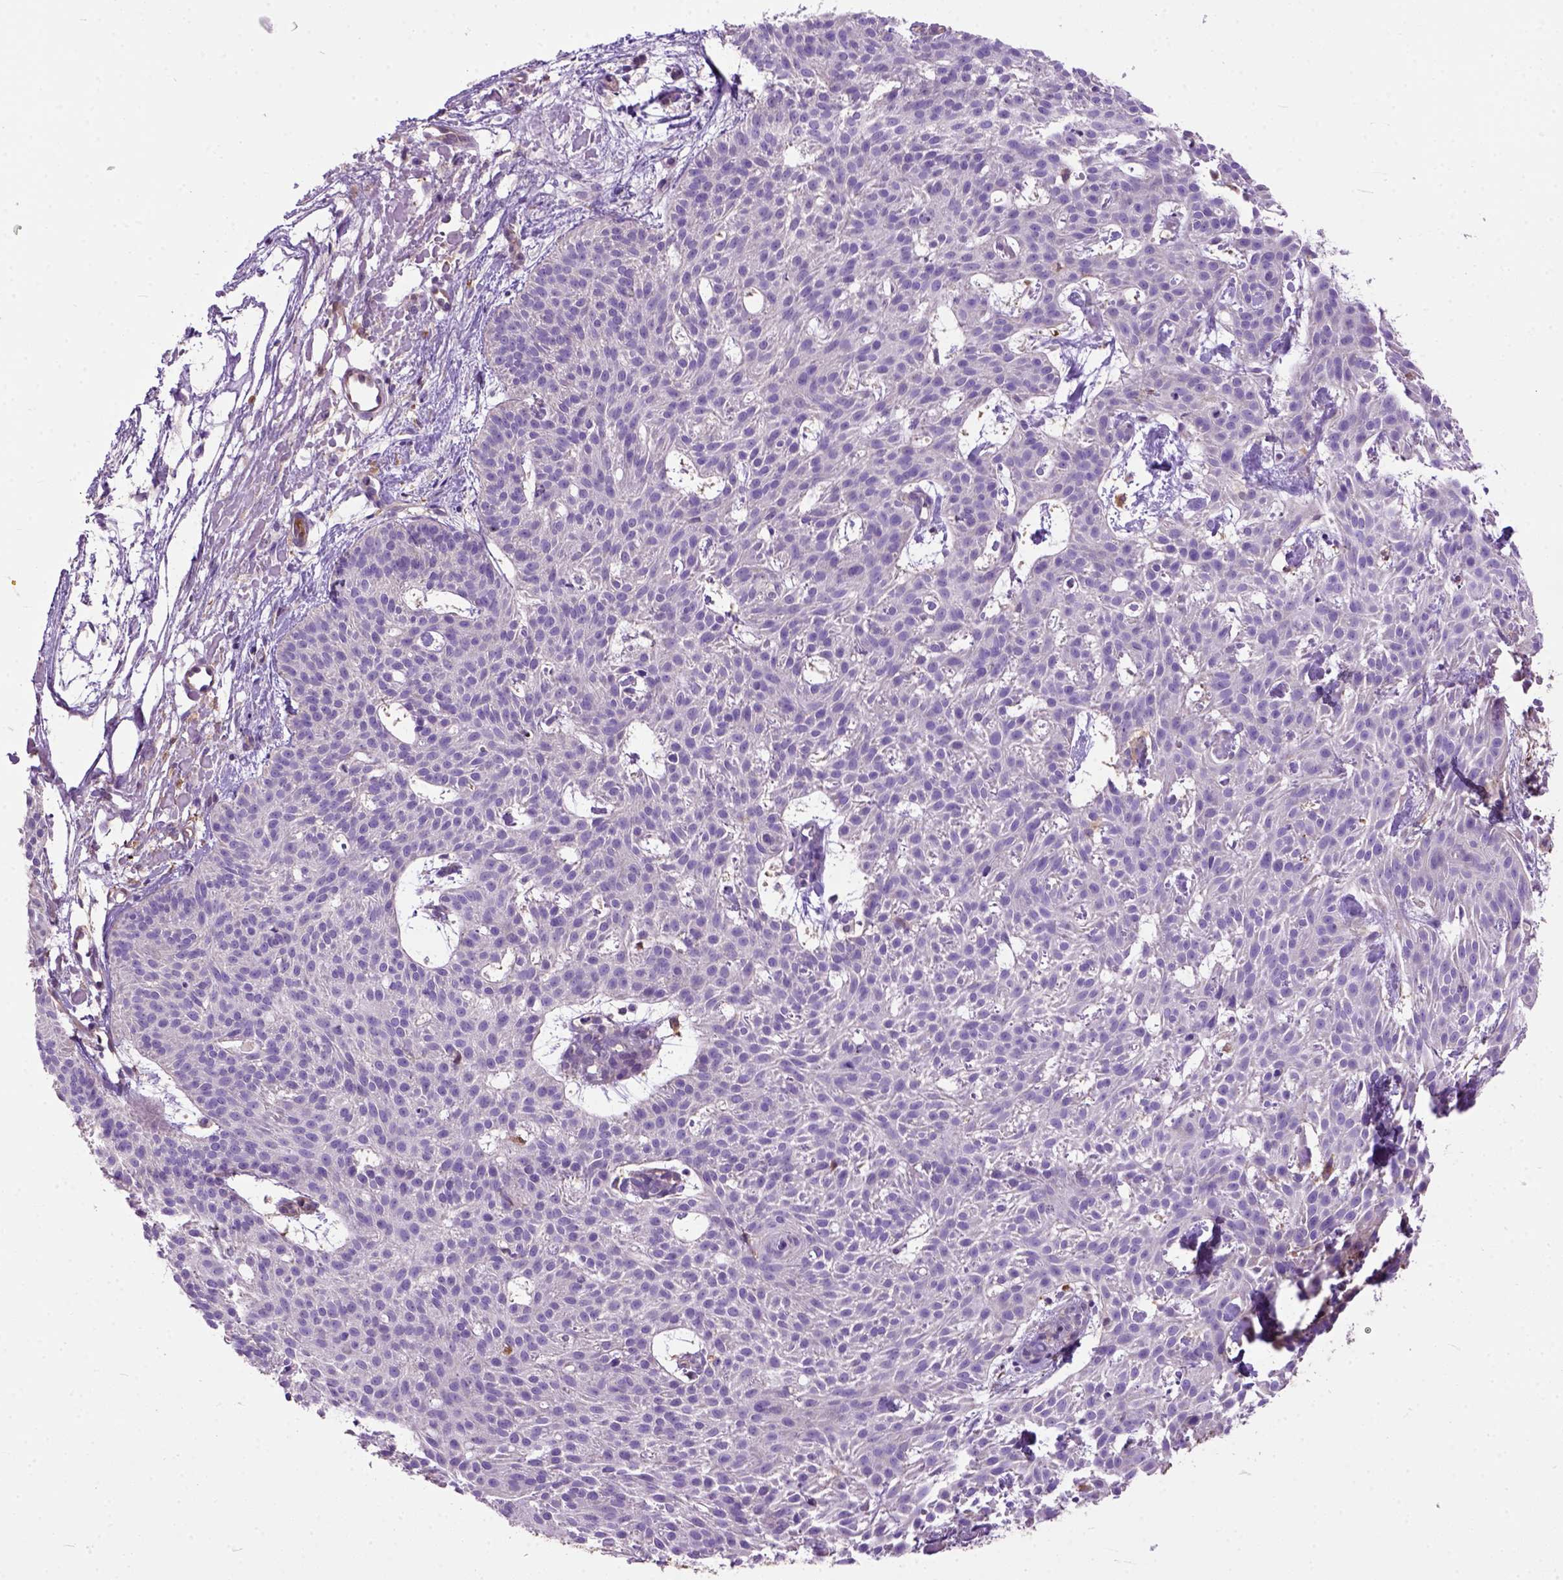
{"staining": {"intensity": "negative", "quantity": "none", "location": "none"}, "tissue": "skin cancer", "cell_type": "Tumor cells", "image_type": "cancer", "snomed": [{"axis": "morphology", "description": "Basal cell carcinoma"}, {"axis": "topography", "description": "Skin"}], "caption": "Histopathology image shows no protein expression in tumor cells of skin basal cell carcinoma tissue. Brightfield microscopy of immunohistochemistry stained with DAB (brown) and hematoxylin (blue), captured at high magnification.", "gene": "SEMA4F", "patient": {"sex": "female", "age": 78}}